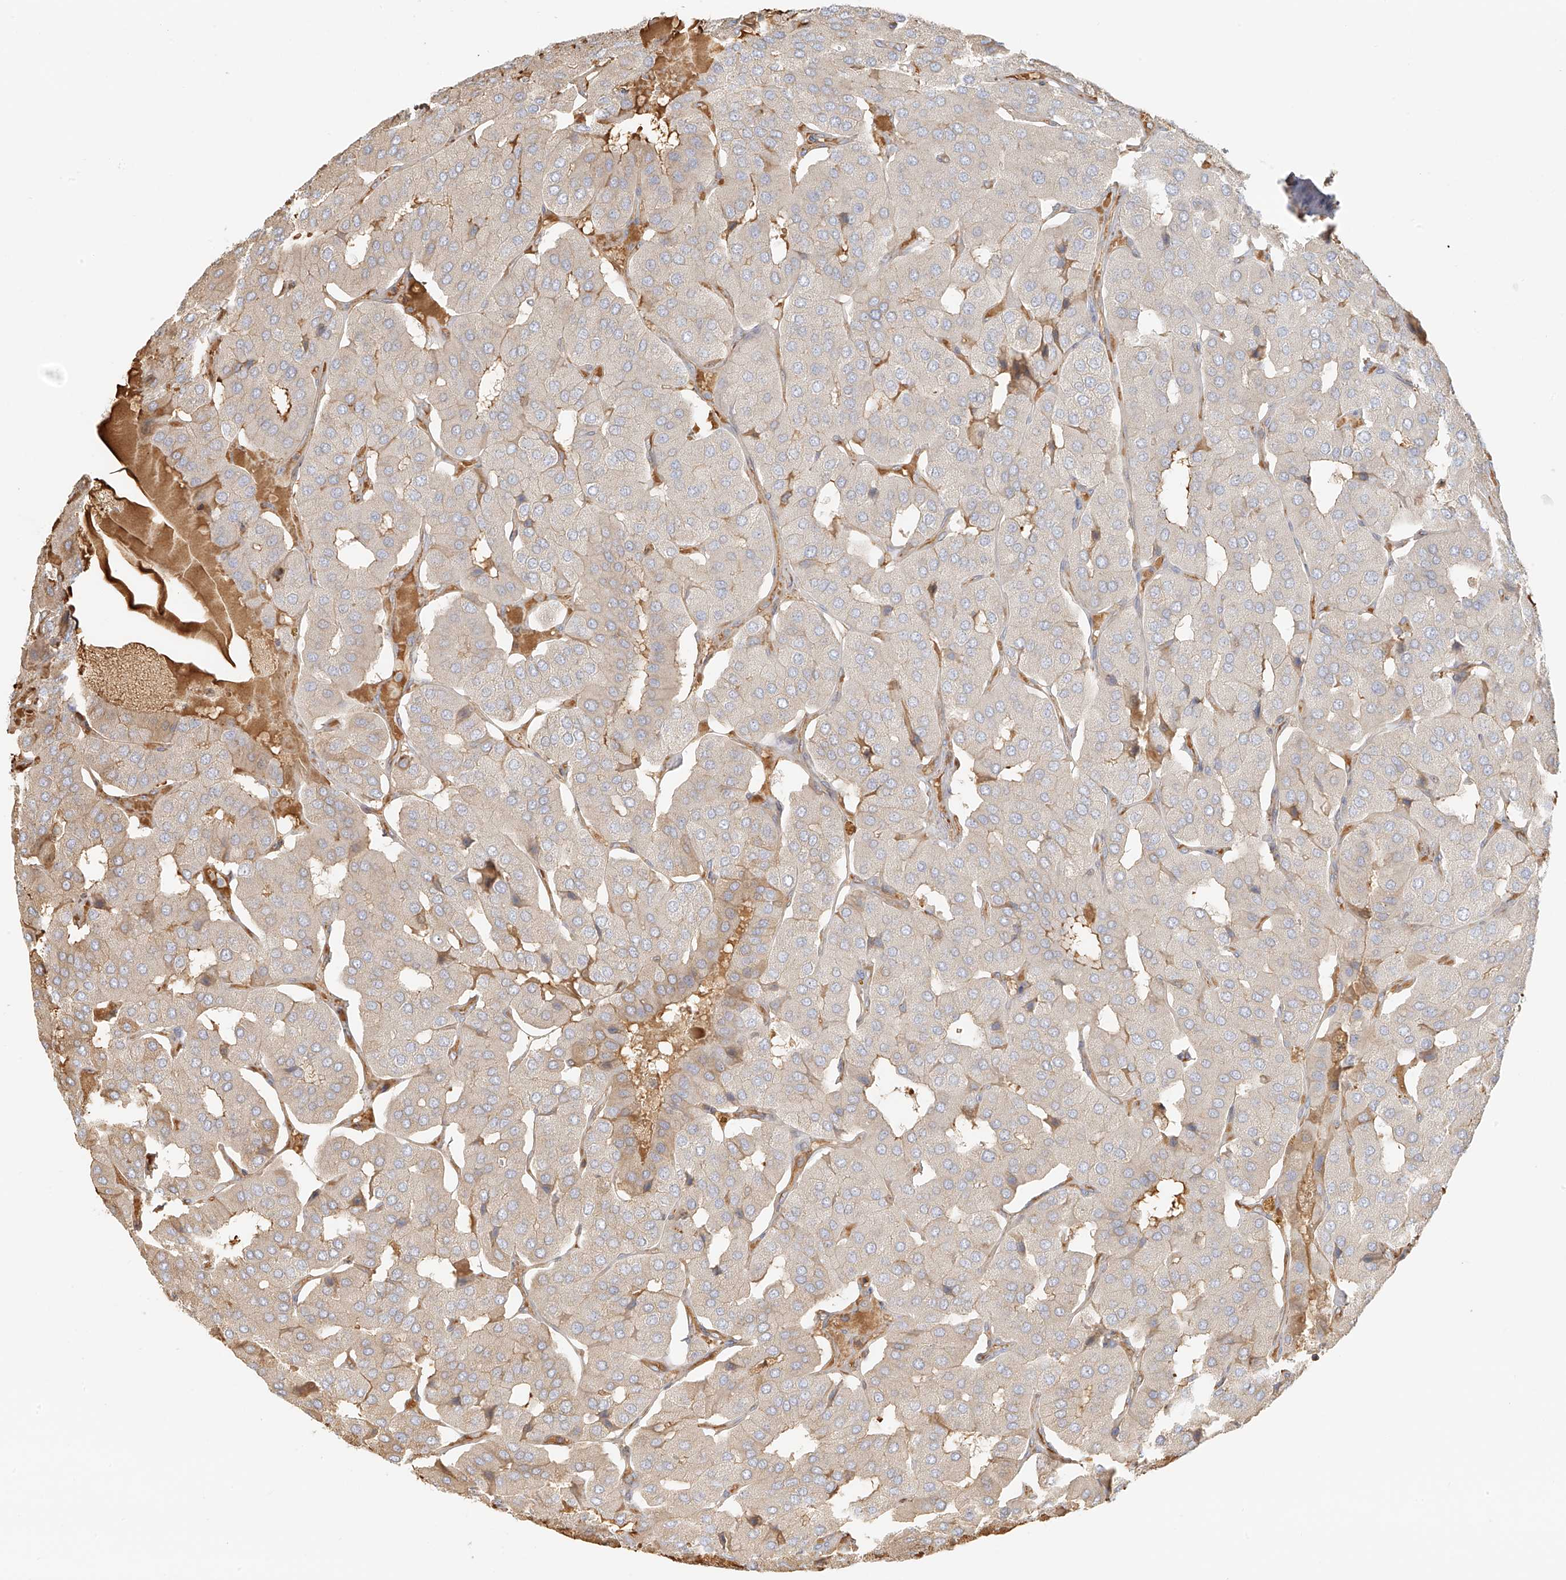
{"staining": {"intensity": "negative", "quantity": "none", "location": "none"}, "tissue": "parathyroid gland", "cell_type": "Glandular cells", "image_type": "normal", "snomed": [{"axis": "morphology", "description": "Normal tissue, NOS"}, {"axis": "morphology", "description": "Adenoma, NOS"}, {"axis": "topography", "description": "Parathyroid gland"}], "caption": "This histopathology image is of benign parathyroid gland stained with IHC to label a protein in brown with the nuclei are counter-stained blue. There is no expression in glandular cells. (Brightfield microscopy of DAB (3,3'-diaminobenzidine) immunohistochemistry at high magnification).", "gene": "UPK1B", "patient": {"sex": "female", "age": 86}}